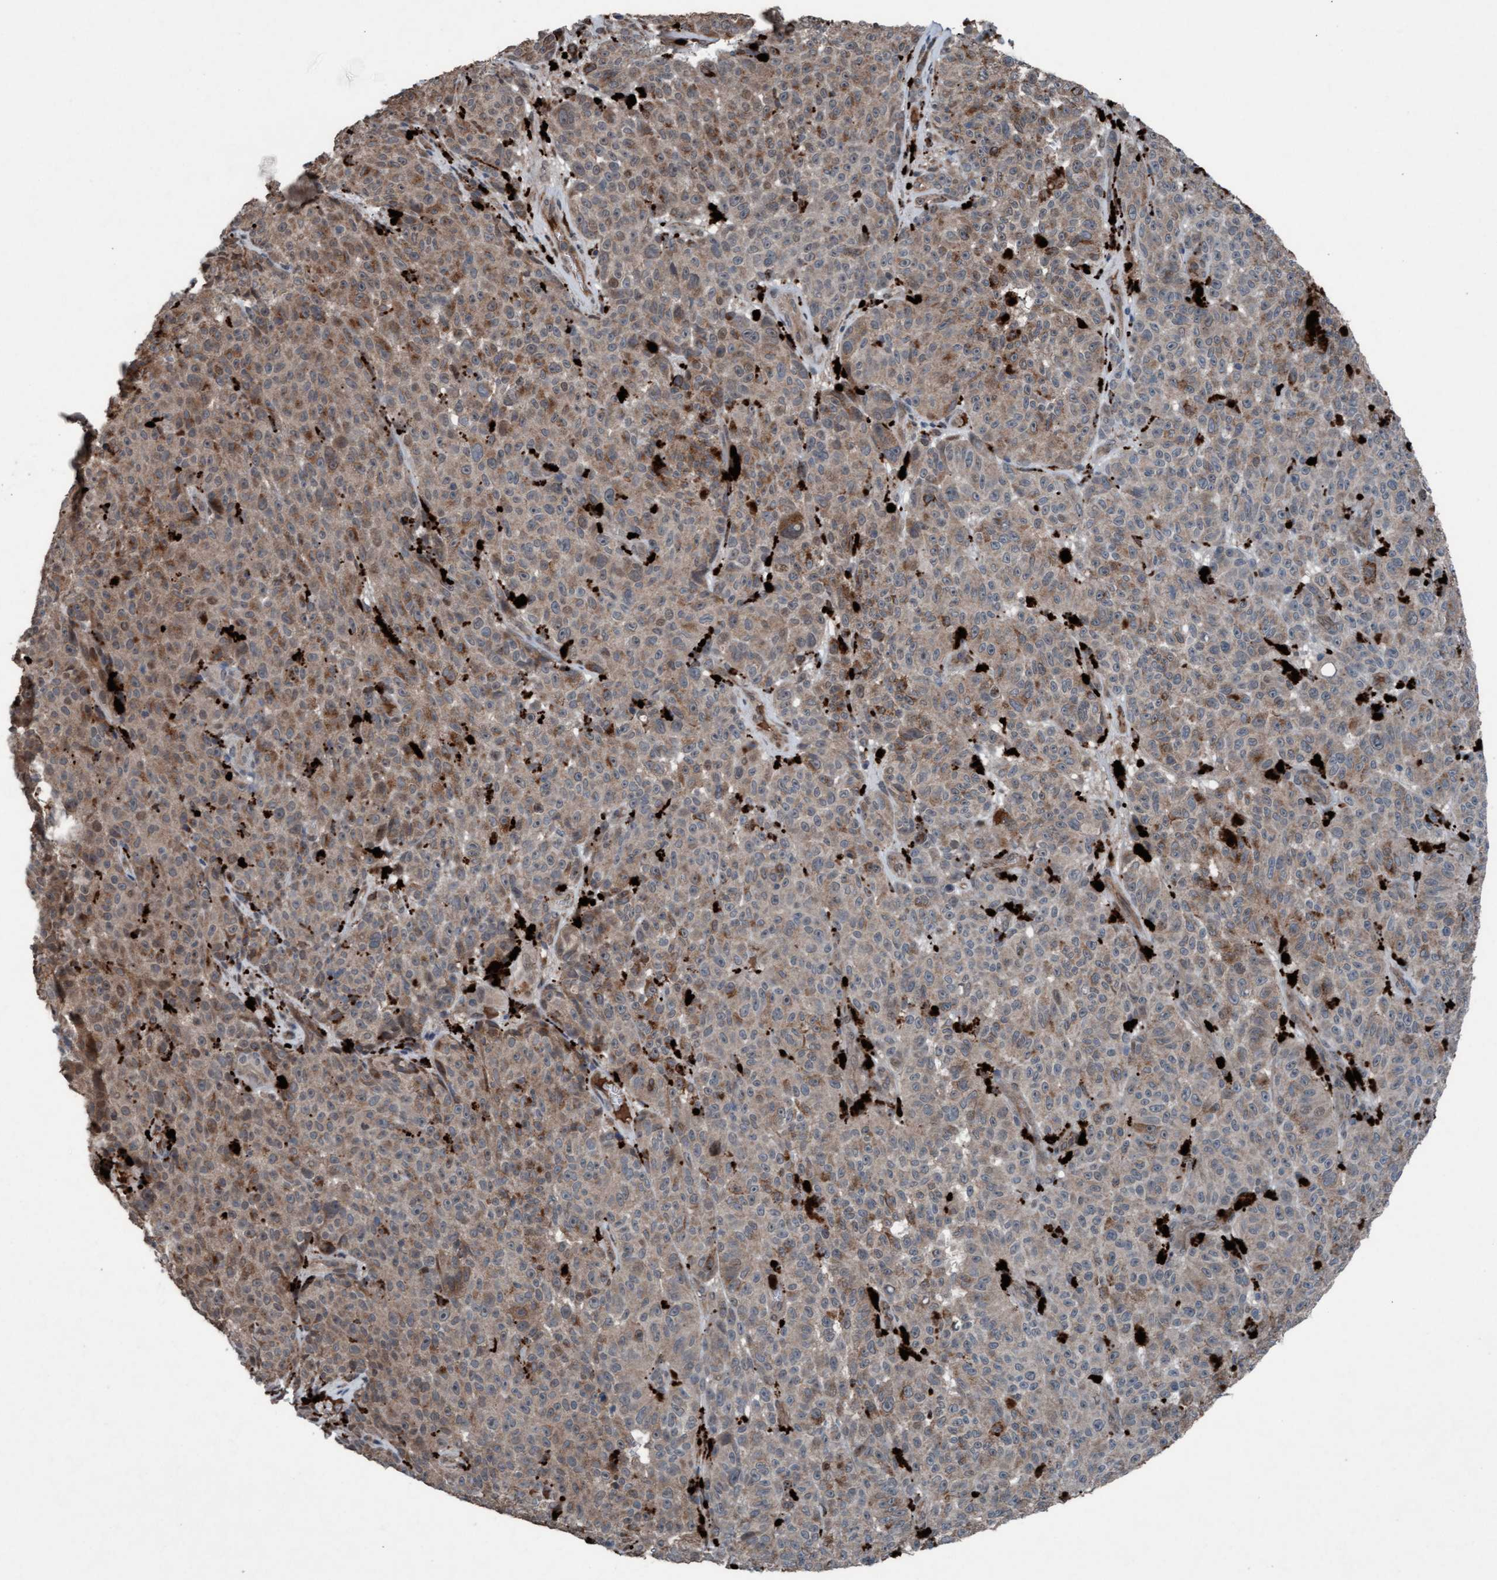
{"staining": {"intensity": "weak", "quantity": "25%-75%", "location": "cytoplasmic/membranous"}, "tissue": "melanoma", "cell_type": "Tumor cells", "image_type": "cancer", "snomed": [{"axis": "morphology", "description": "Malignant melanoma, NOS"}, {"axis": "topography", "description": "Skin"}], "caption": "Human melanoma stained with a protein marker displays weak staining in tumor cells.", "gene": "PLXNB2", "patient": {"sex": "female", "age": 82}}